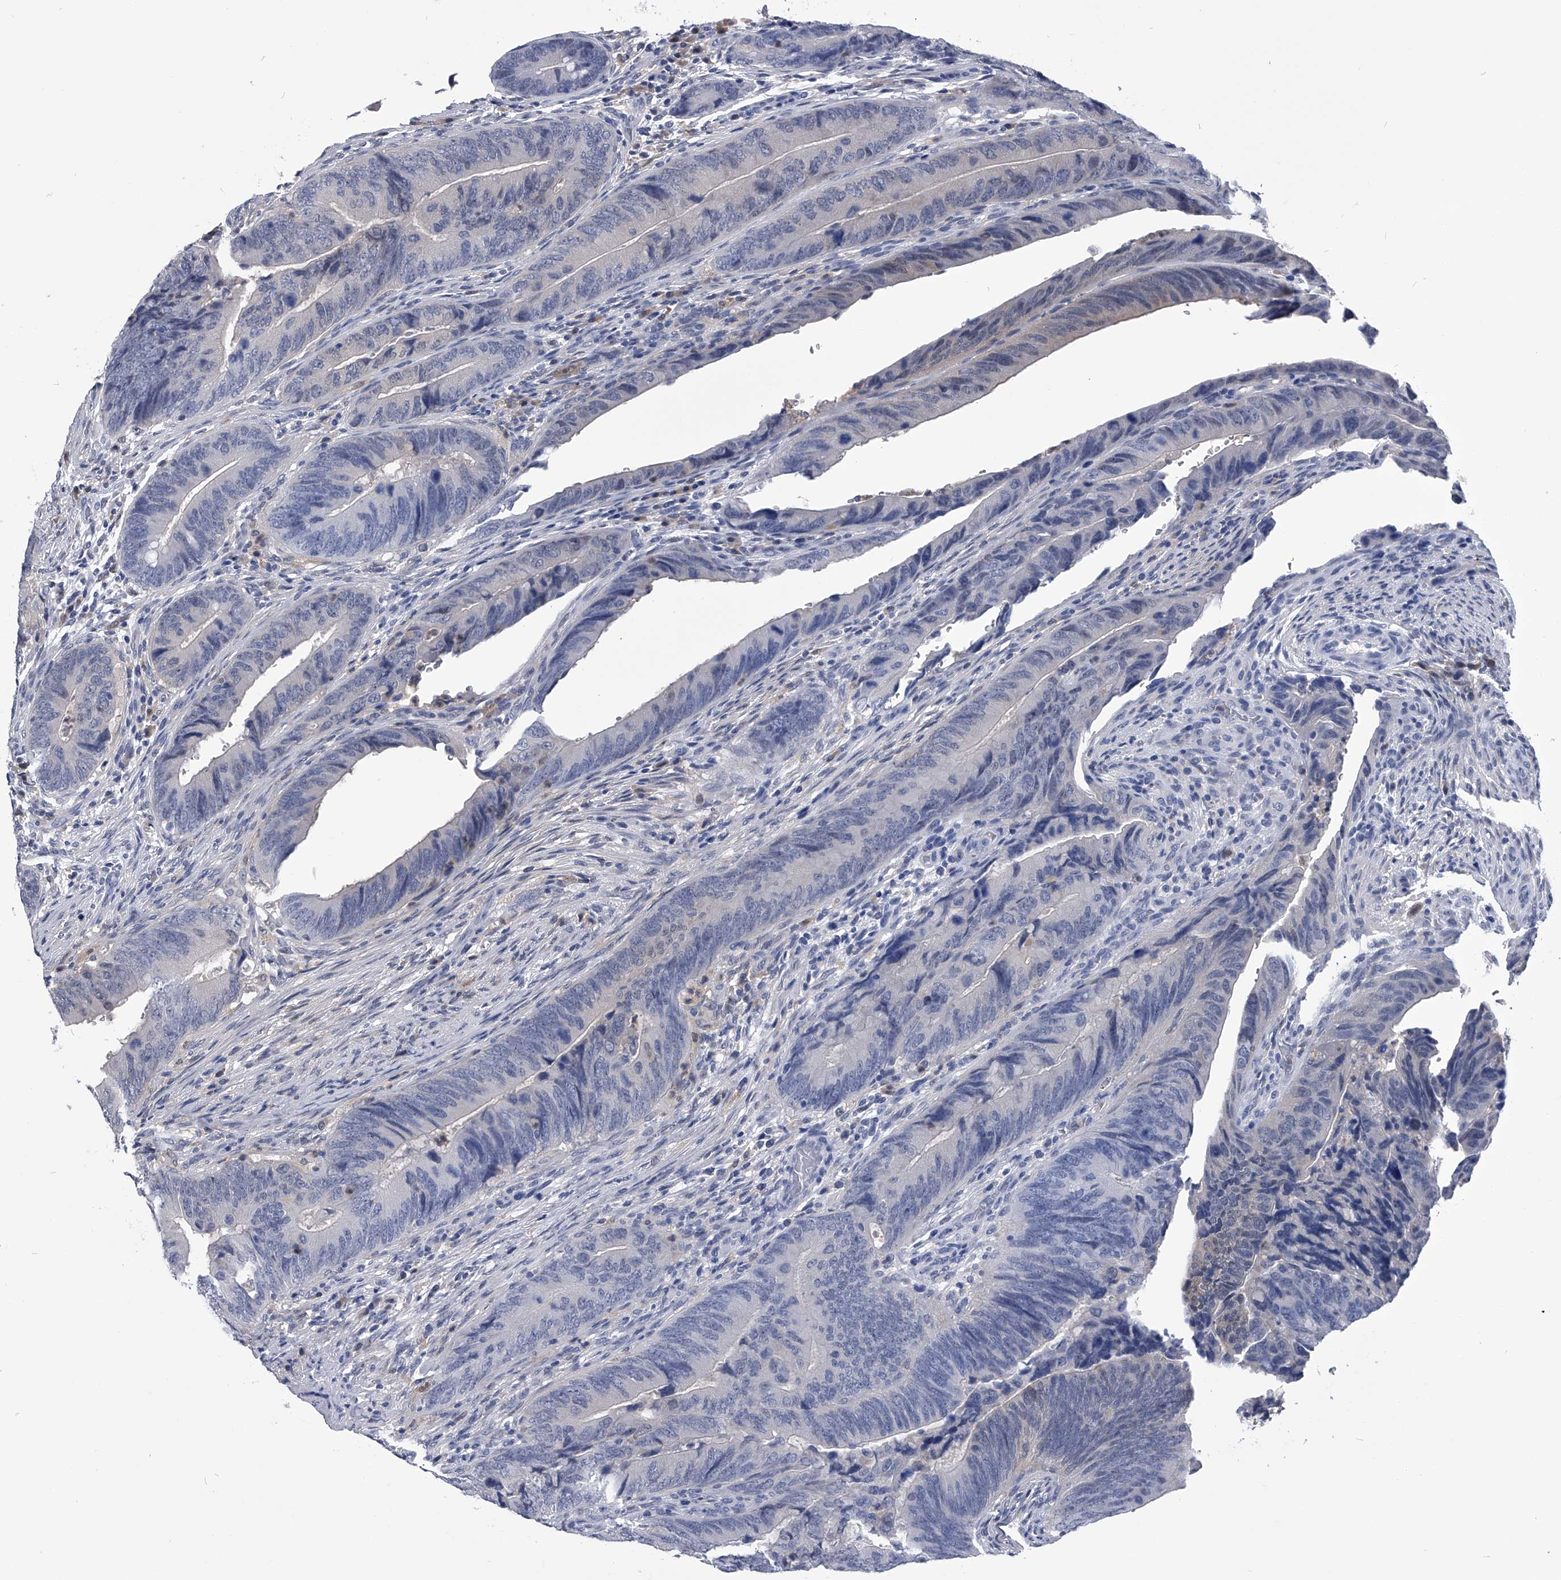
{"staining": {"intensity": "negative", "quantity": "none", "location": "none"}, "tissue": "colorectal cancer", "cell_type": "Tumor cells", "image_type": "cancer", "snomed": [{"axis": "morphology", "description": "Normal tissue, NOS"}, {"axis": "morphology", "description": "Adenocarcinoma, NOS"}, {"axis": "topography", "description": "Colon"}], "caption": "Protein analysis of colorectal adenocarcinoma reveals no significant expression in tumor cells.", "gene": "PDXK", "patient": {"sex": "male", "age": 56}}